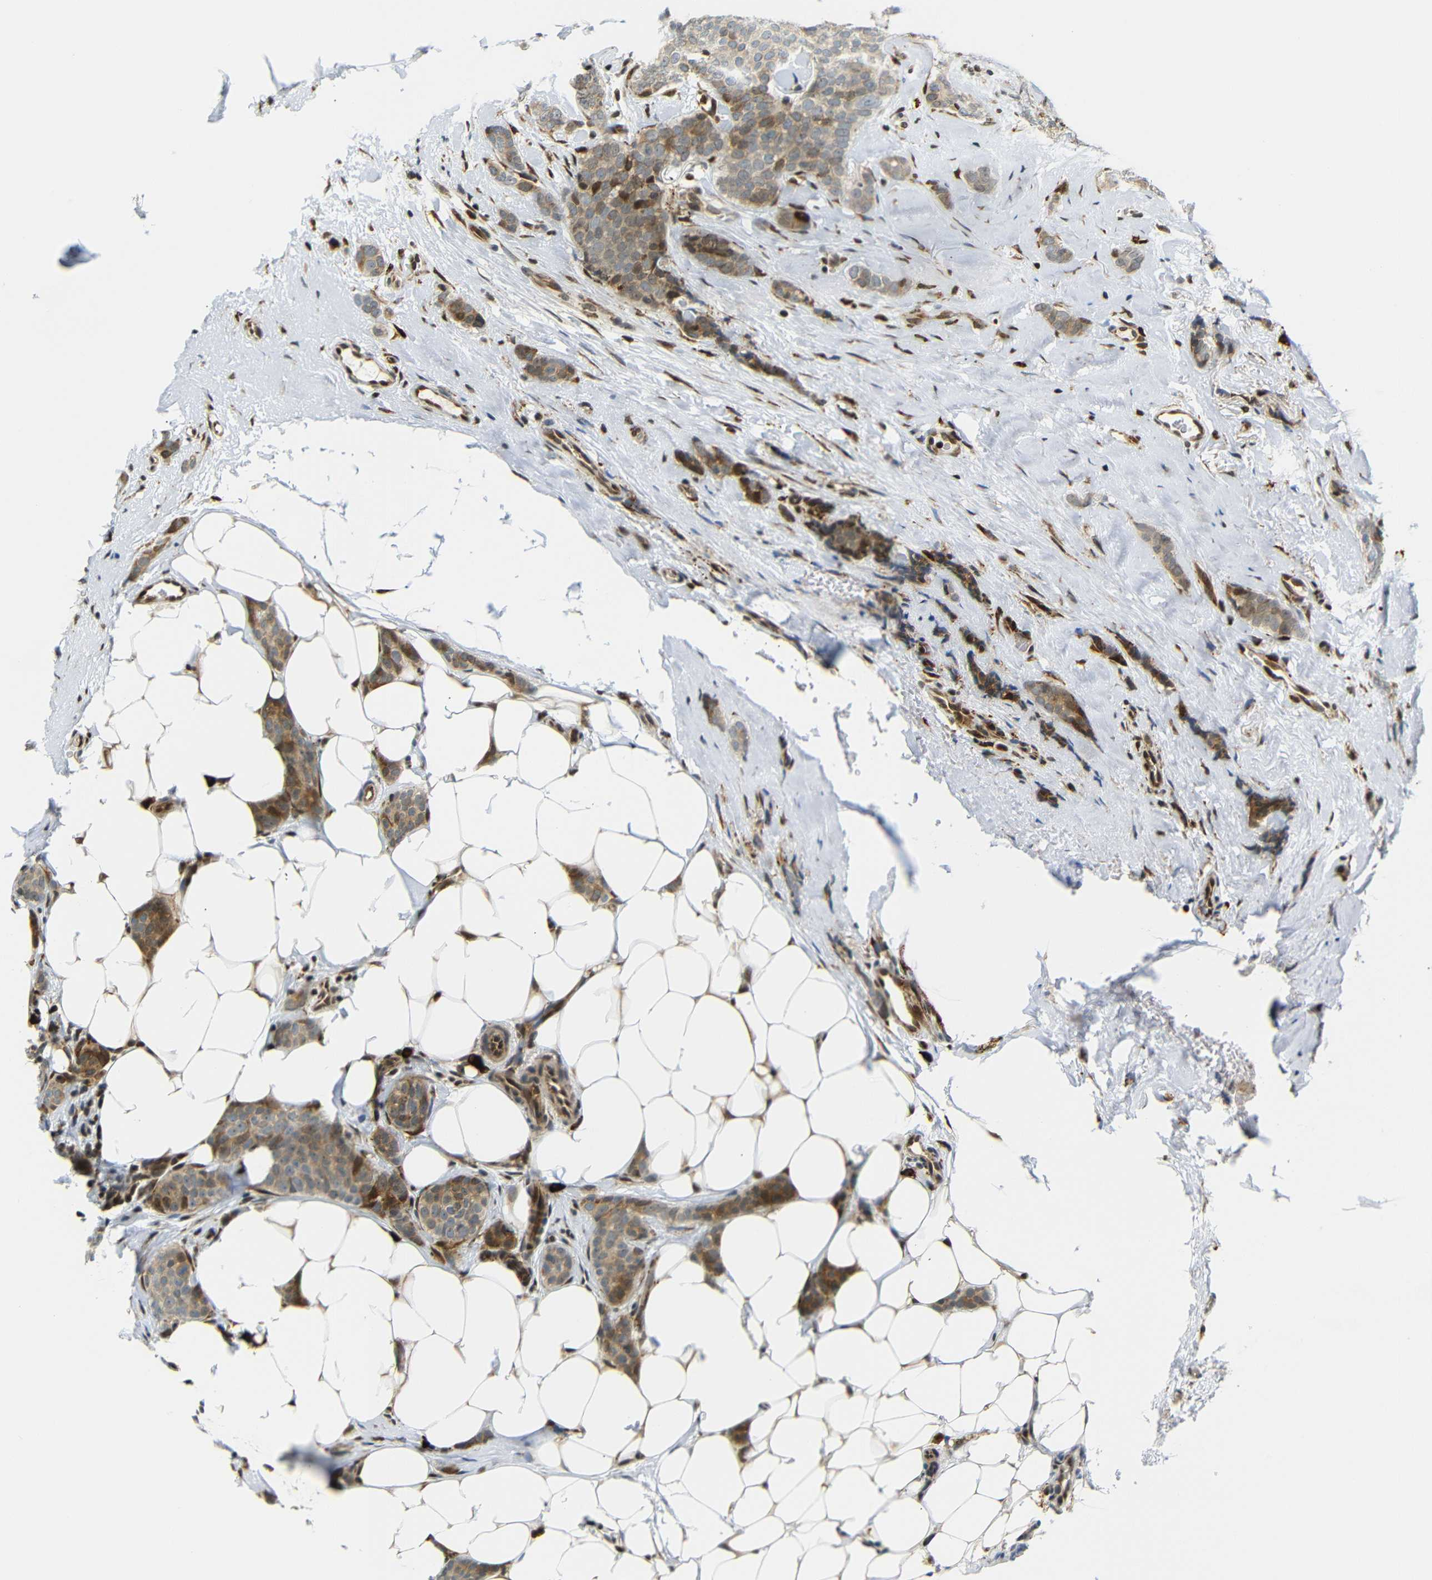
{"staining": {"intensity": "moderate", "quantity": "25%-75%", "location": "cytoplasmic/membranous"}, "tissue": "breast cancer", "cell_type": "Tumor cells", "image_type": "cancer", "snomed": [{"axis": "morphology", "description": "Lobular carcinoma"}, {"axis": "topography", "description": "Skin"}, {"axis": "topography", "description": "Breast"}], "caption": "Tumor cells display moderate cytoplasmic/membranous staining in about 25%-75% of cells in lobular carcinoma (breast).", "gene": "SPCS2", "patient": {"sex": "female", "age": 46}}